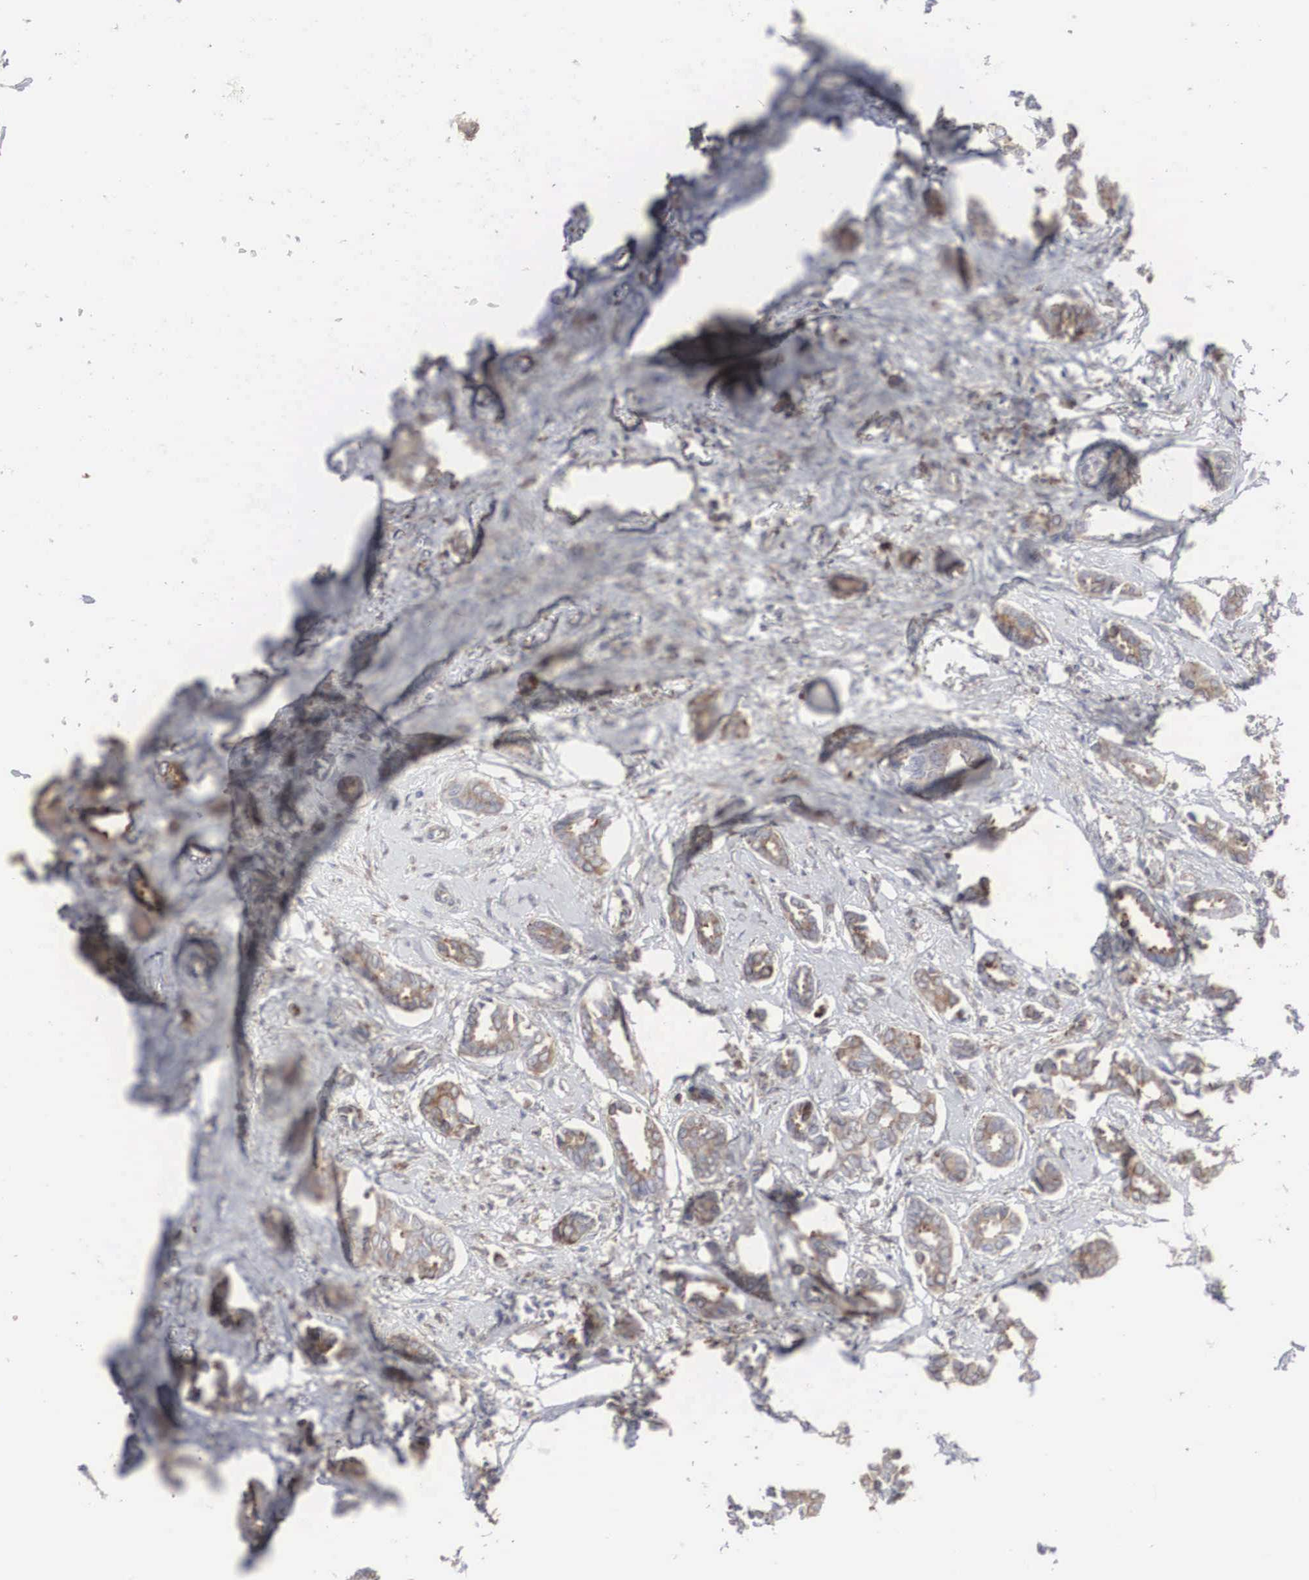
{"staining": {"intensity": "moderate", "quantity": "25%-75%", "location": "cytoplasmic/membranous"}, "tissue": "breast cancer", "cell_type": "Tumor cells", "image_type": "cancer", "snomed": [{"axis": "morphology", "description": "Duct carcinoma"}, {"axis": "topography", "description": "Breast"}], "caption": "The immunohistochemical stain highlights moderate cytoplasmic/membranous expression in tumor cells of breast invasive ductal carcinoma tissue.", "gene": "MIA2", "patient": {"sex": "female", "age": 50}}